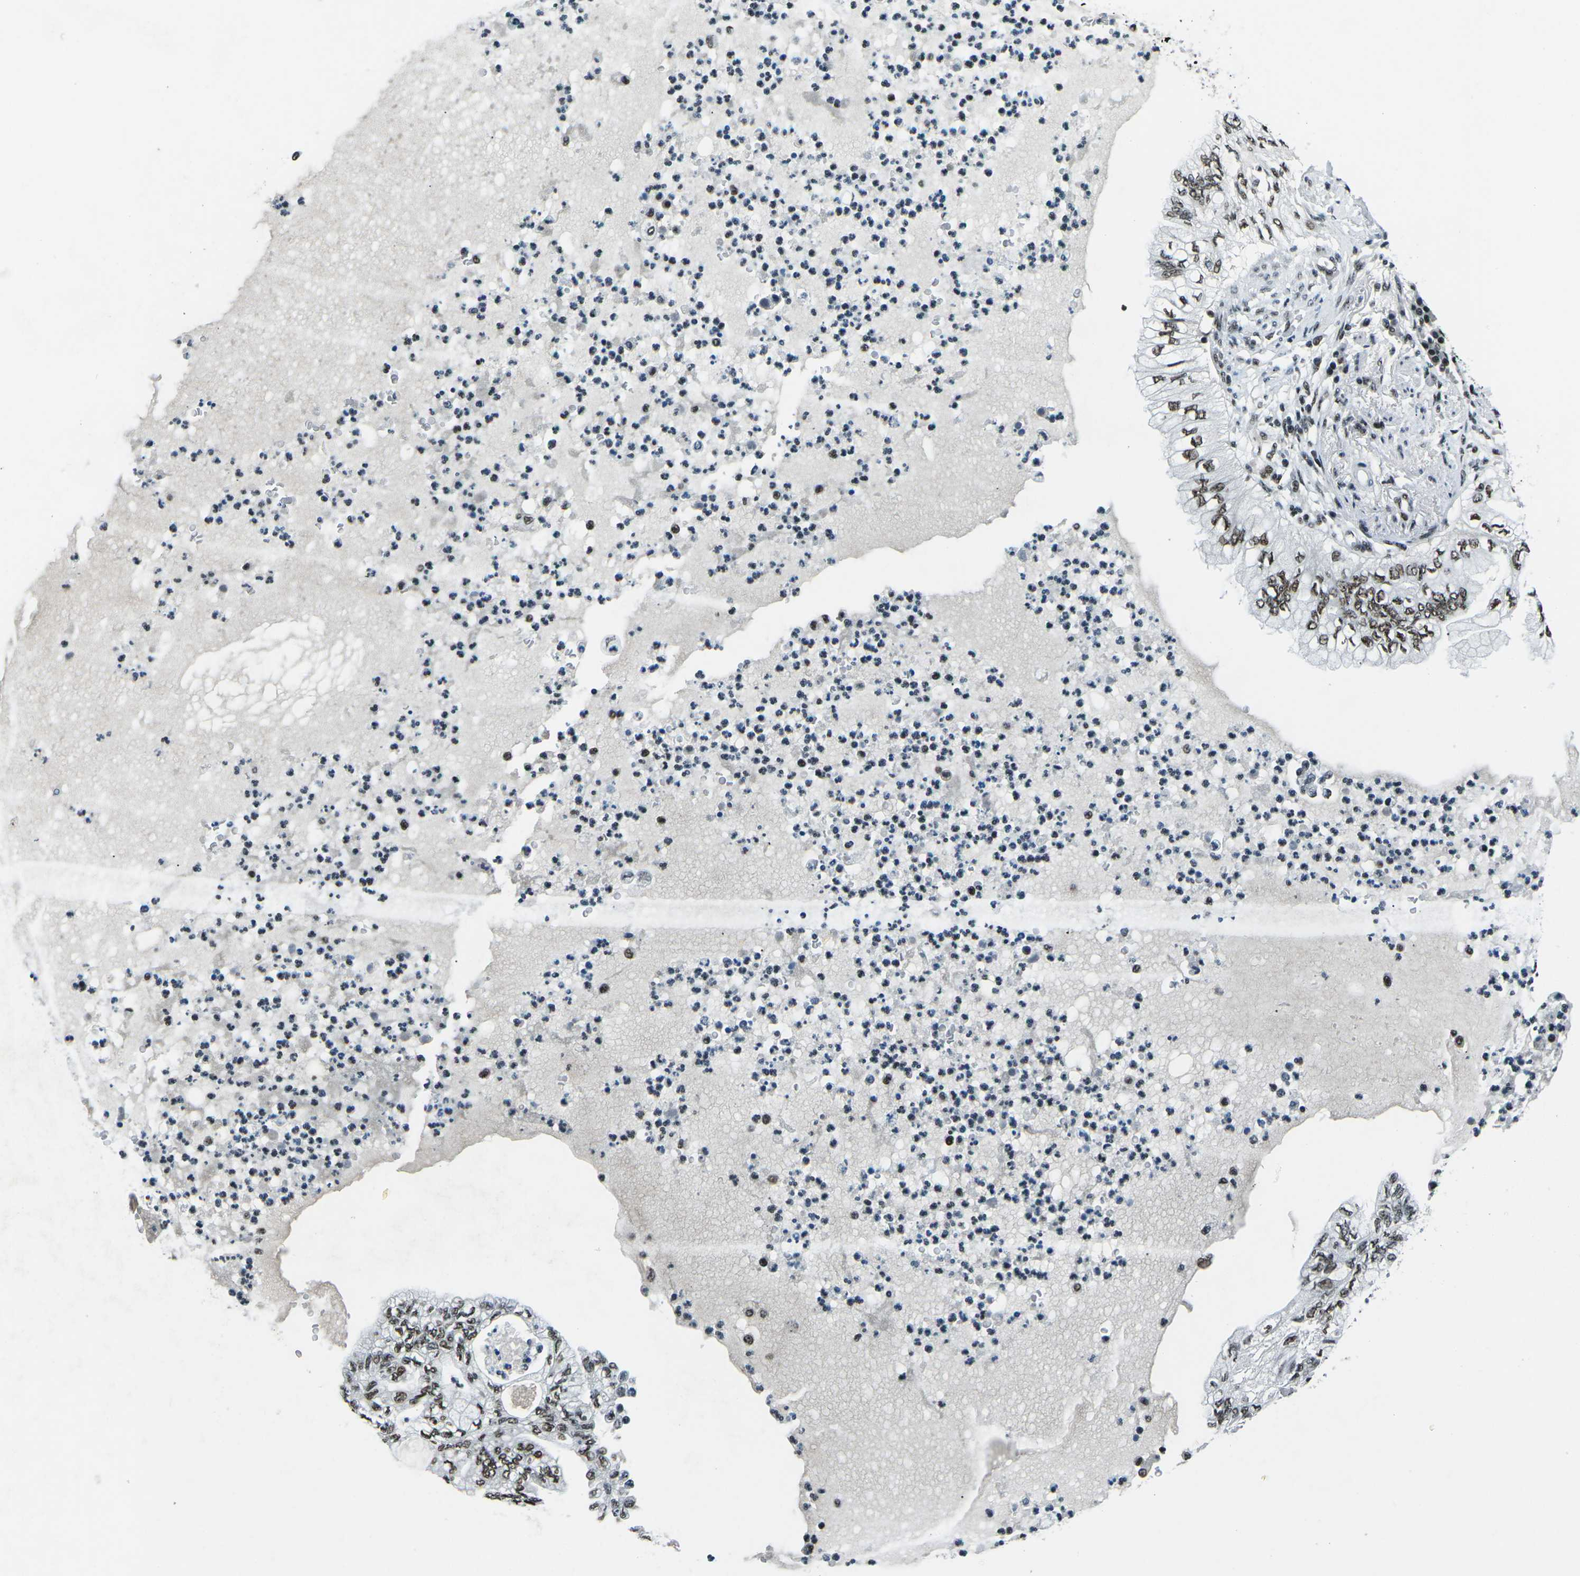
{"staining": {"intensity": "moderate", "quantity": ">75%", "location": "nuclear"}, "tissue": "lung cancer", "cell_type": "Tumor cells", "image_type": "cancer", "snomed": [{"axis": "morphology", "description": "Normal tissue, NOS"}, {"axis": "morphology", "description": "Adenocarcinoma, NOS"}, {"axis": "topography", "description": "Bronchus"}, {"axis": "topography", "description": "Lung"}], "caption": "Lung cancer stained for a protein (brown) demonstrates moderate nuclear positive staining in approximately >75% of tumor cells.", "gene": "RBL2", "patient": {"sex": "female", "age": 70}}